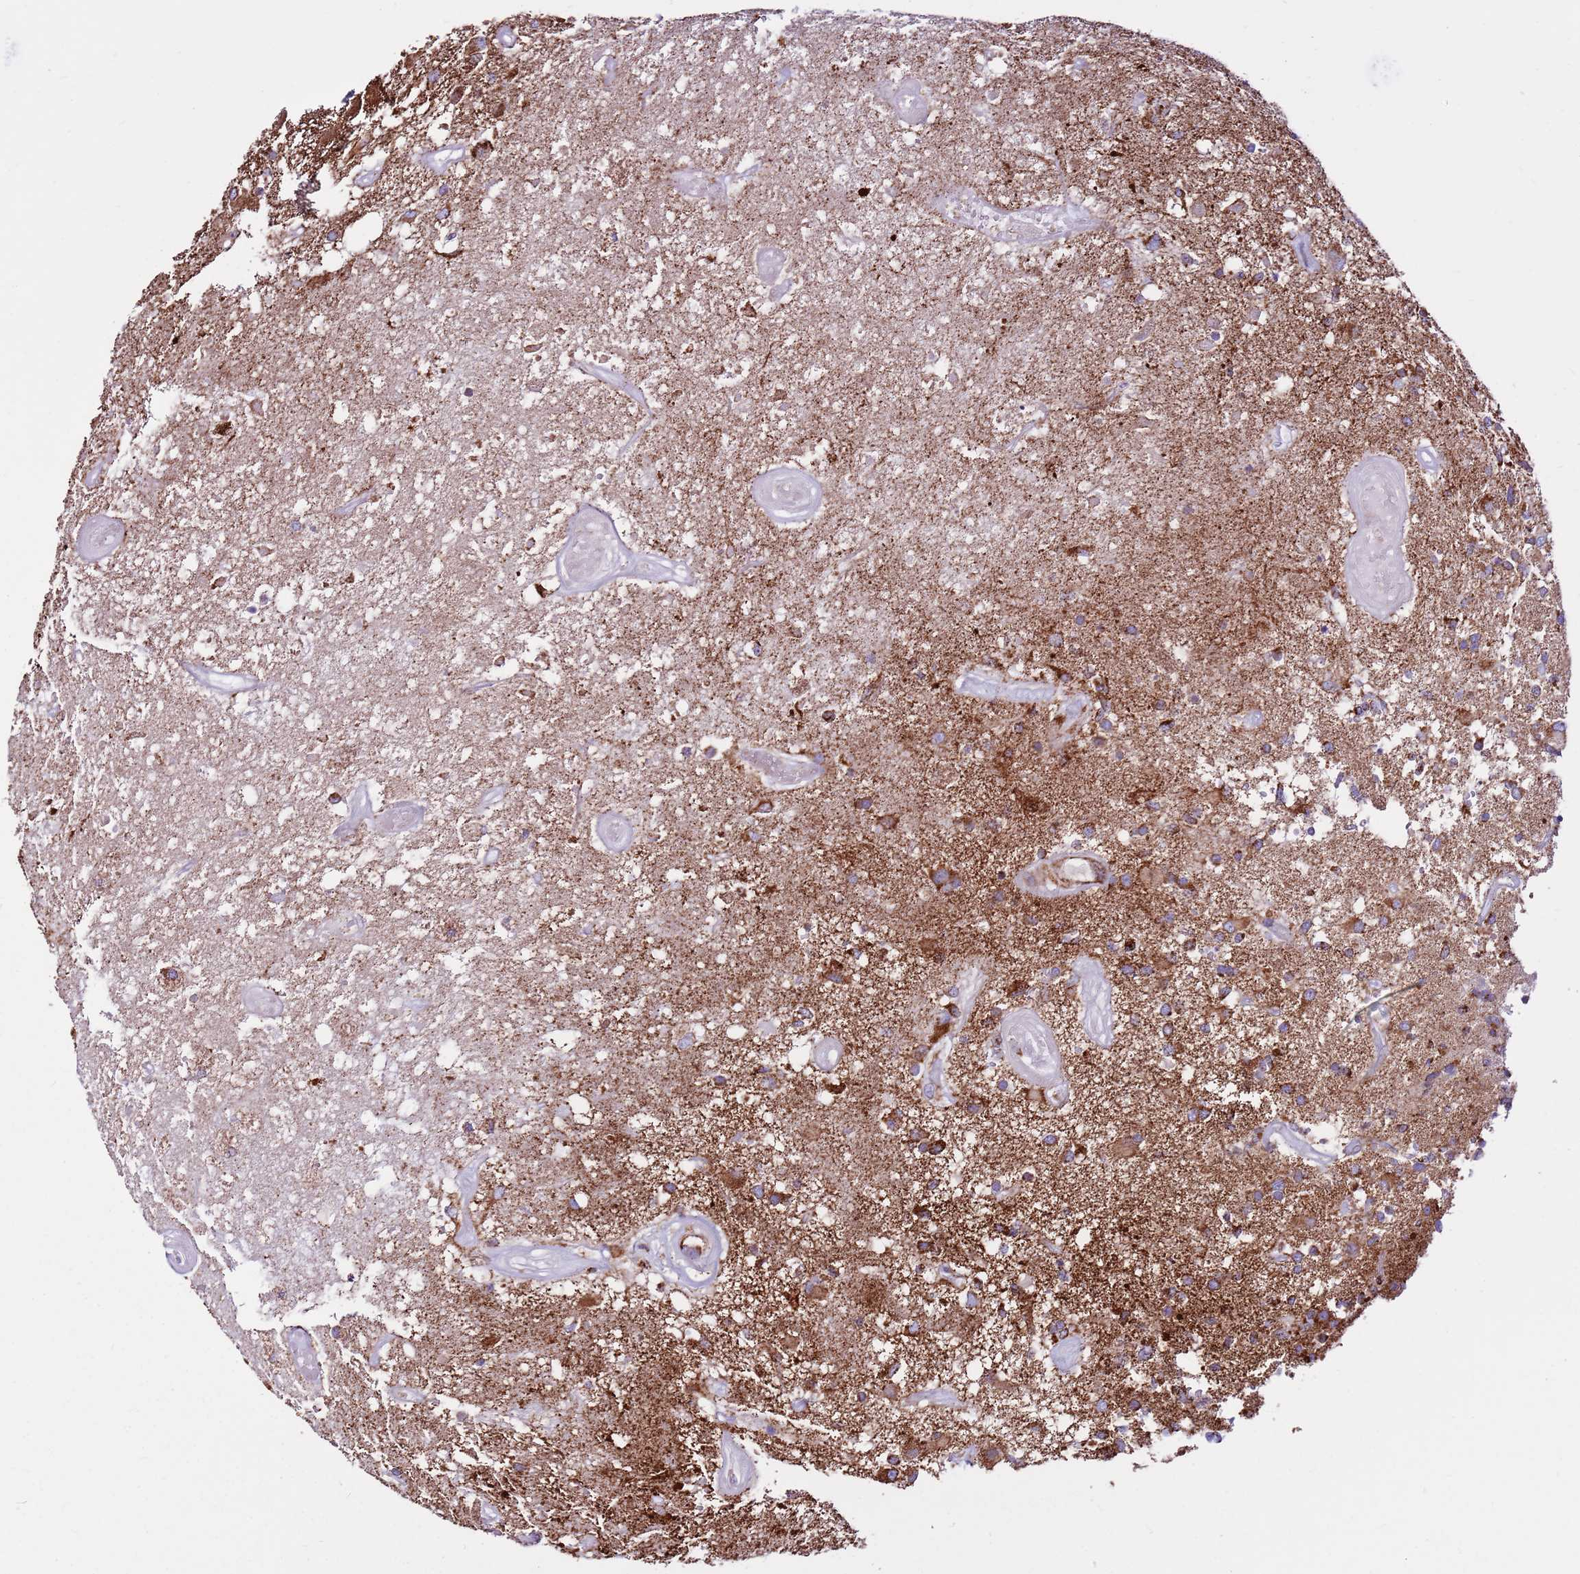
{"staining": {"intensity": "moderate", "quantity": ">75%", "location": "cytoplasmic/membranous"}, "tissue": "glioma", "cell_type": "Tumor cells", "image_type": "cancer", "snomed": [{"axis": "morphology", "description": "Glioma, malignant, High grade"}, {"axis": "morphology", "description": "Glioblastoma, NOS"}, {"axis": "topography", "description": "Brain"}], "caption": "Tumor cells show medium levels of moderate cytoplasmic/membranous expression in about >75% of cells in malignant high-grade glioma.", "gene": "HECTD4", "patient": {"sex": "male", "age": 60}}